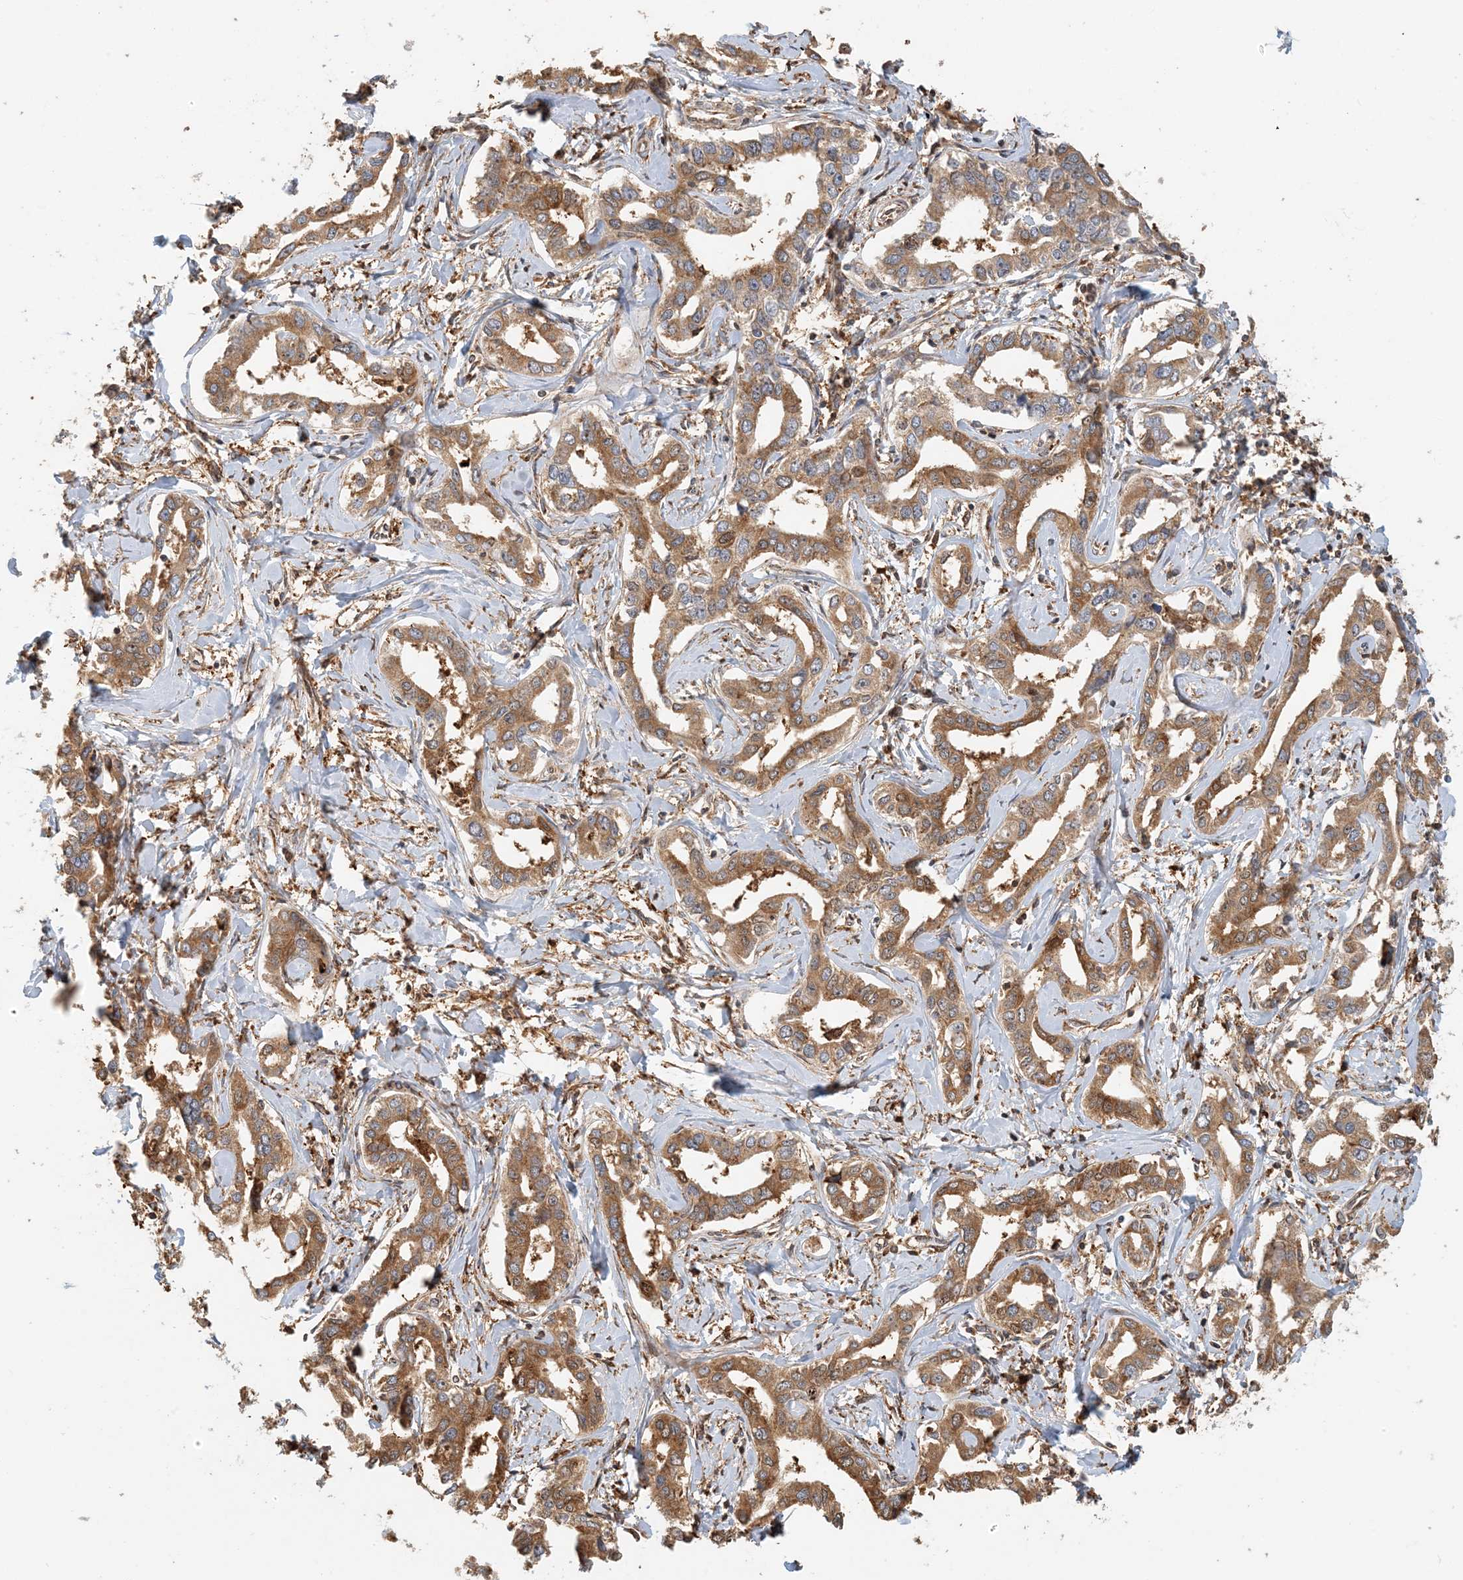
{"staining": {"intensity": "moderate", "quantity": ">75%", "location": "cytoplasmic/membranous"}, "tissue": "liver cancer", "cell_type": "Tumor cells", "image_type": "cancer", "snomed": [{"axis": "morphology", "description": "Cholangiocarcinoma"}, {"axis": "topography", "description": "Liver"}], "caption": "Tumor cells exhibit medium levels of moderate cytoplasmic/membranous expression in about >75% of cells in human liver cancer (cholangiocarcinoma).", "gene": "HNMT", "patient": {"sex": "male", "age": 59}}